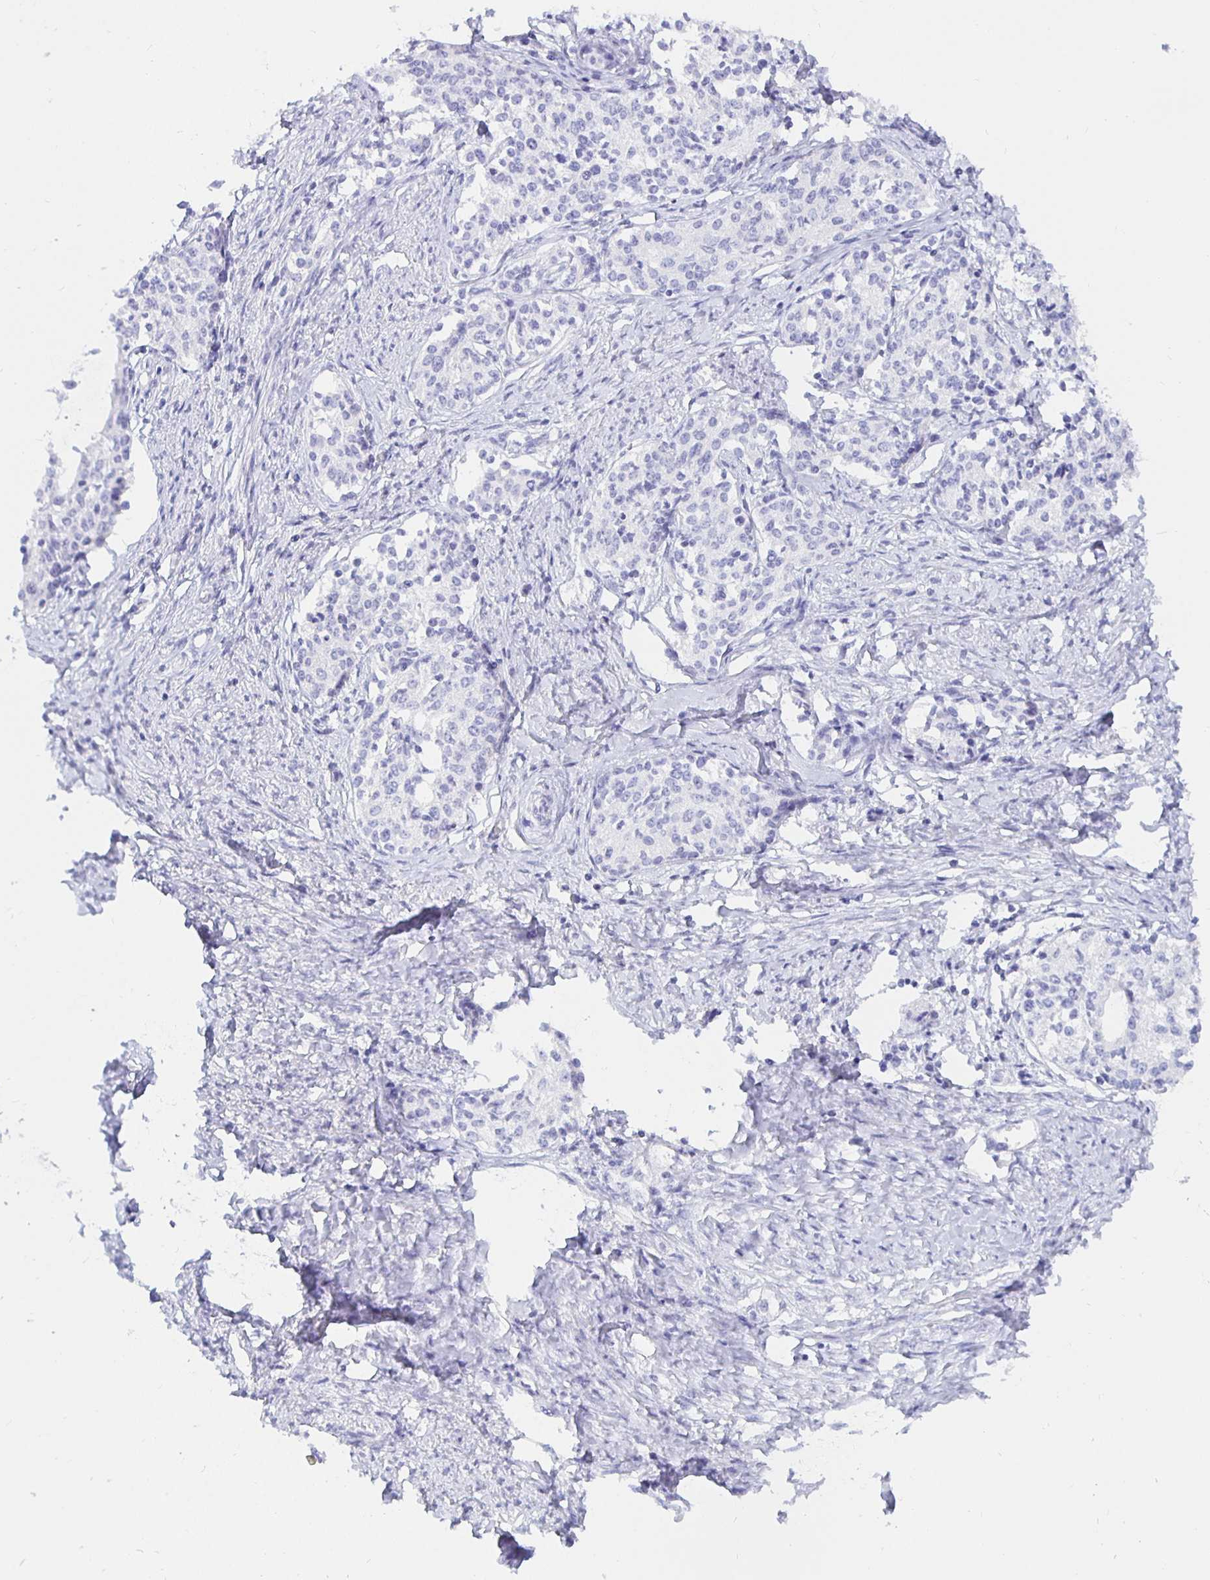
{"staining": {"intensity": "negative", "quantity": "none", "location": "none"}, "tissue": "cervical cancer", "cell_type": "Tumor cells", "image_type": "cancer", "snomed": [{"axis": "morphology", "description": "Squamous cell carcinoma, NOS"}, {"axis": "morphology", "description": "Adenocarcinoma, NOS"}, {"axis": "topography", "description": "Cervix"}], "caption": "Cervical cancer was stained to show a protein in brown. There is no significant expression in tumor cells.", "gene": "UMOD", "patient": {"sex": "female", "age": 52}}